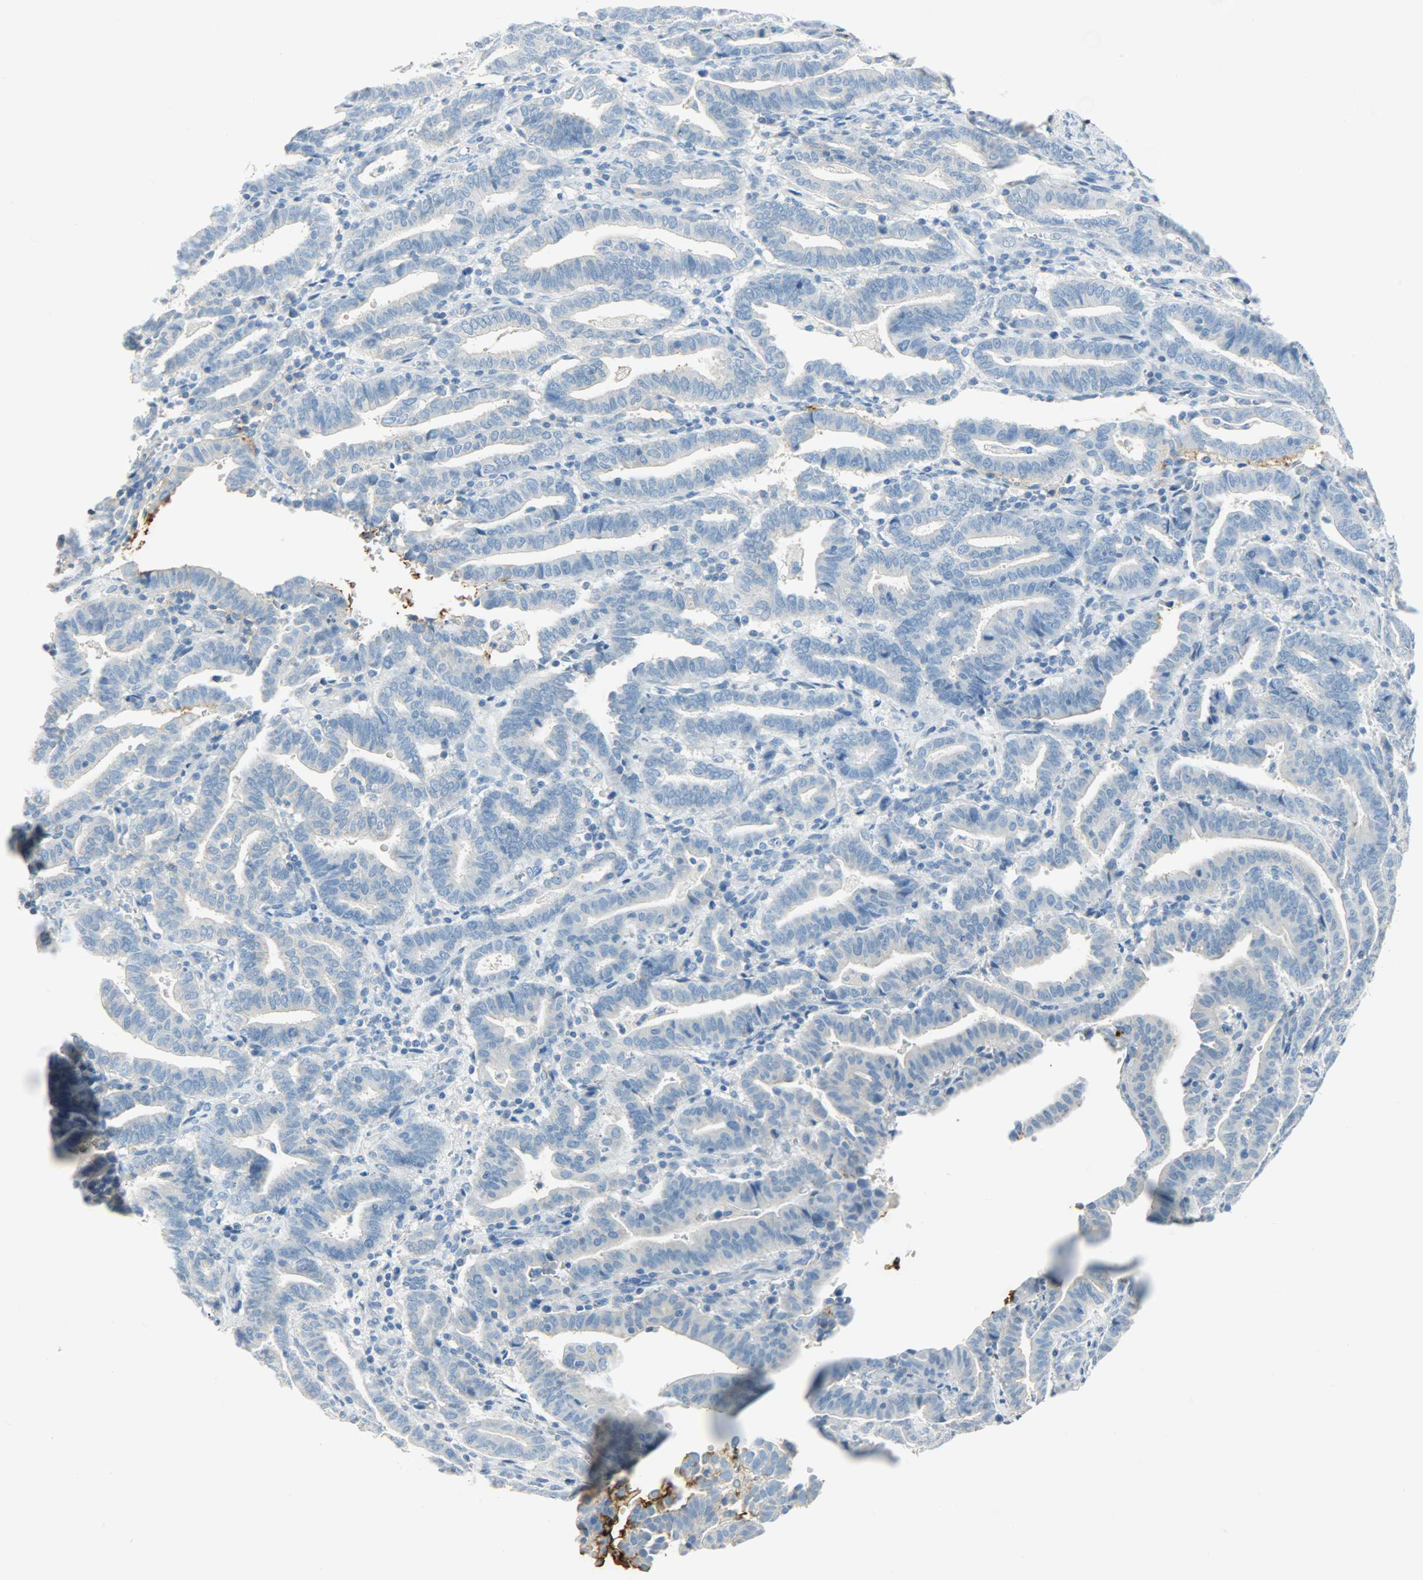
{"staining": {"intensity": "moderate", "quantity": "<25%", "location": "cytoplasmic/membranous"}, "tissue": "endometrial cancer", "cell_type": "Tumor cells", "image_type": "cancer", "snomed": [{"axis": "morphology", "description": "Adenocarcinoma, NOS"}, {"axis": "topography", "description": "Uterus"}], "caption": "Endometrial adenocarcinoma stained with a brown dye reveals moderate cytoplasmic/membranous positive expression in approximately <25% of tumor cells.", "gene": "PROM1", "patient": {"sex": "female", "age": 83}}